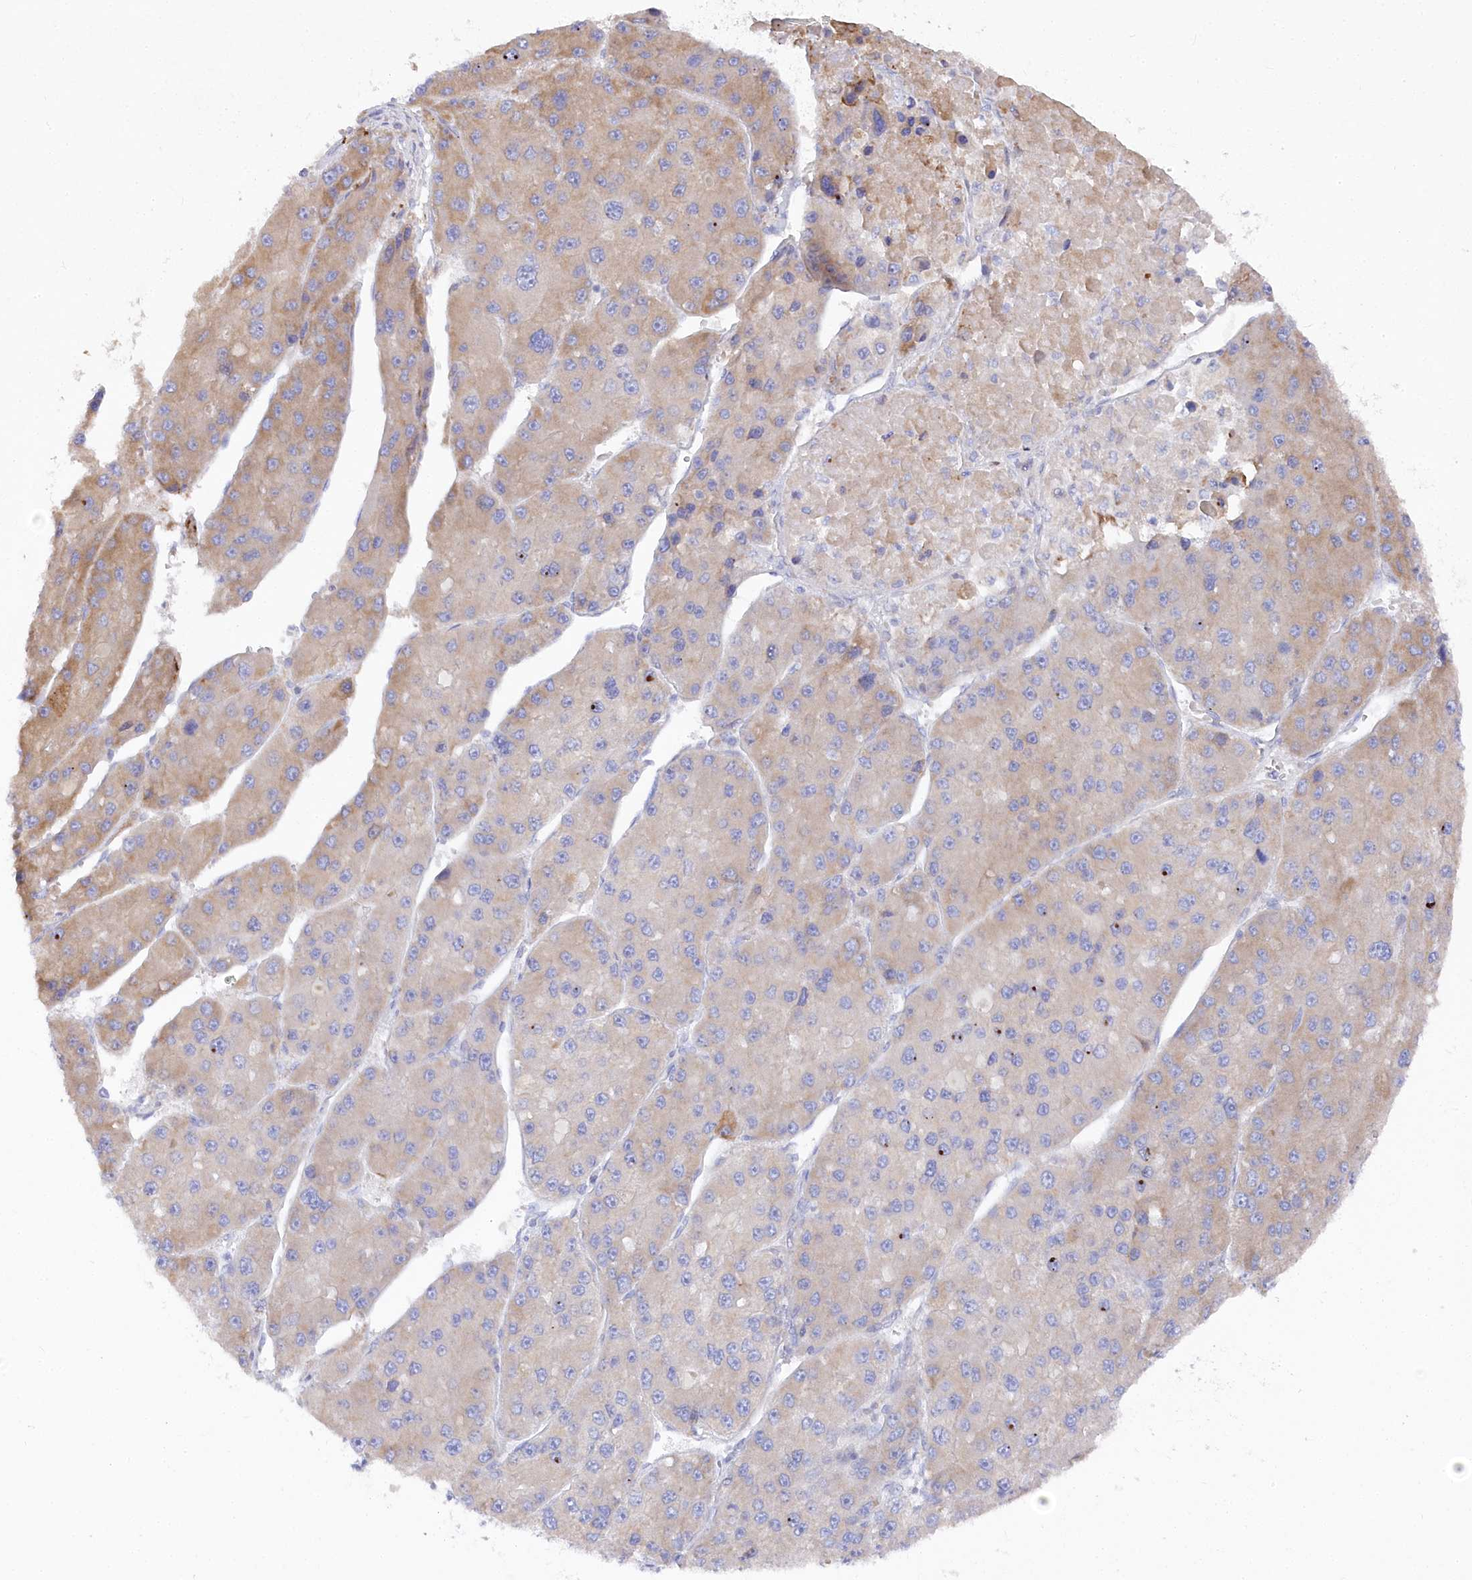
{"staining": {"intensity": "weak", "quantity": ">75%", "location": "cytoplasmic/membranous"}, "tissue": "liver cancer", "cell_type": "Tumor cells", "image_type": "cancer", "snomed": [{"axis": "morphology", "description": "Carcinoma, Hepatocellular, NOS"}, {"axis": "topography", "description": "Liver"}], "caption": "An image of human liver cancer (hepatocellular carcinoma) stained for a protein displays weak cytoplasmic/membranous brown staining in tumor cells.", "gene": "POGLUT1", "patient": {"sex": "female", "age": 73}}